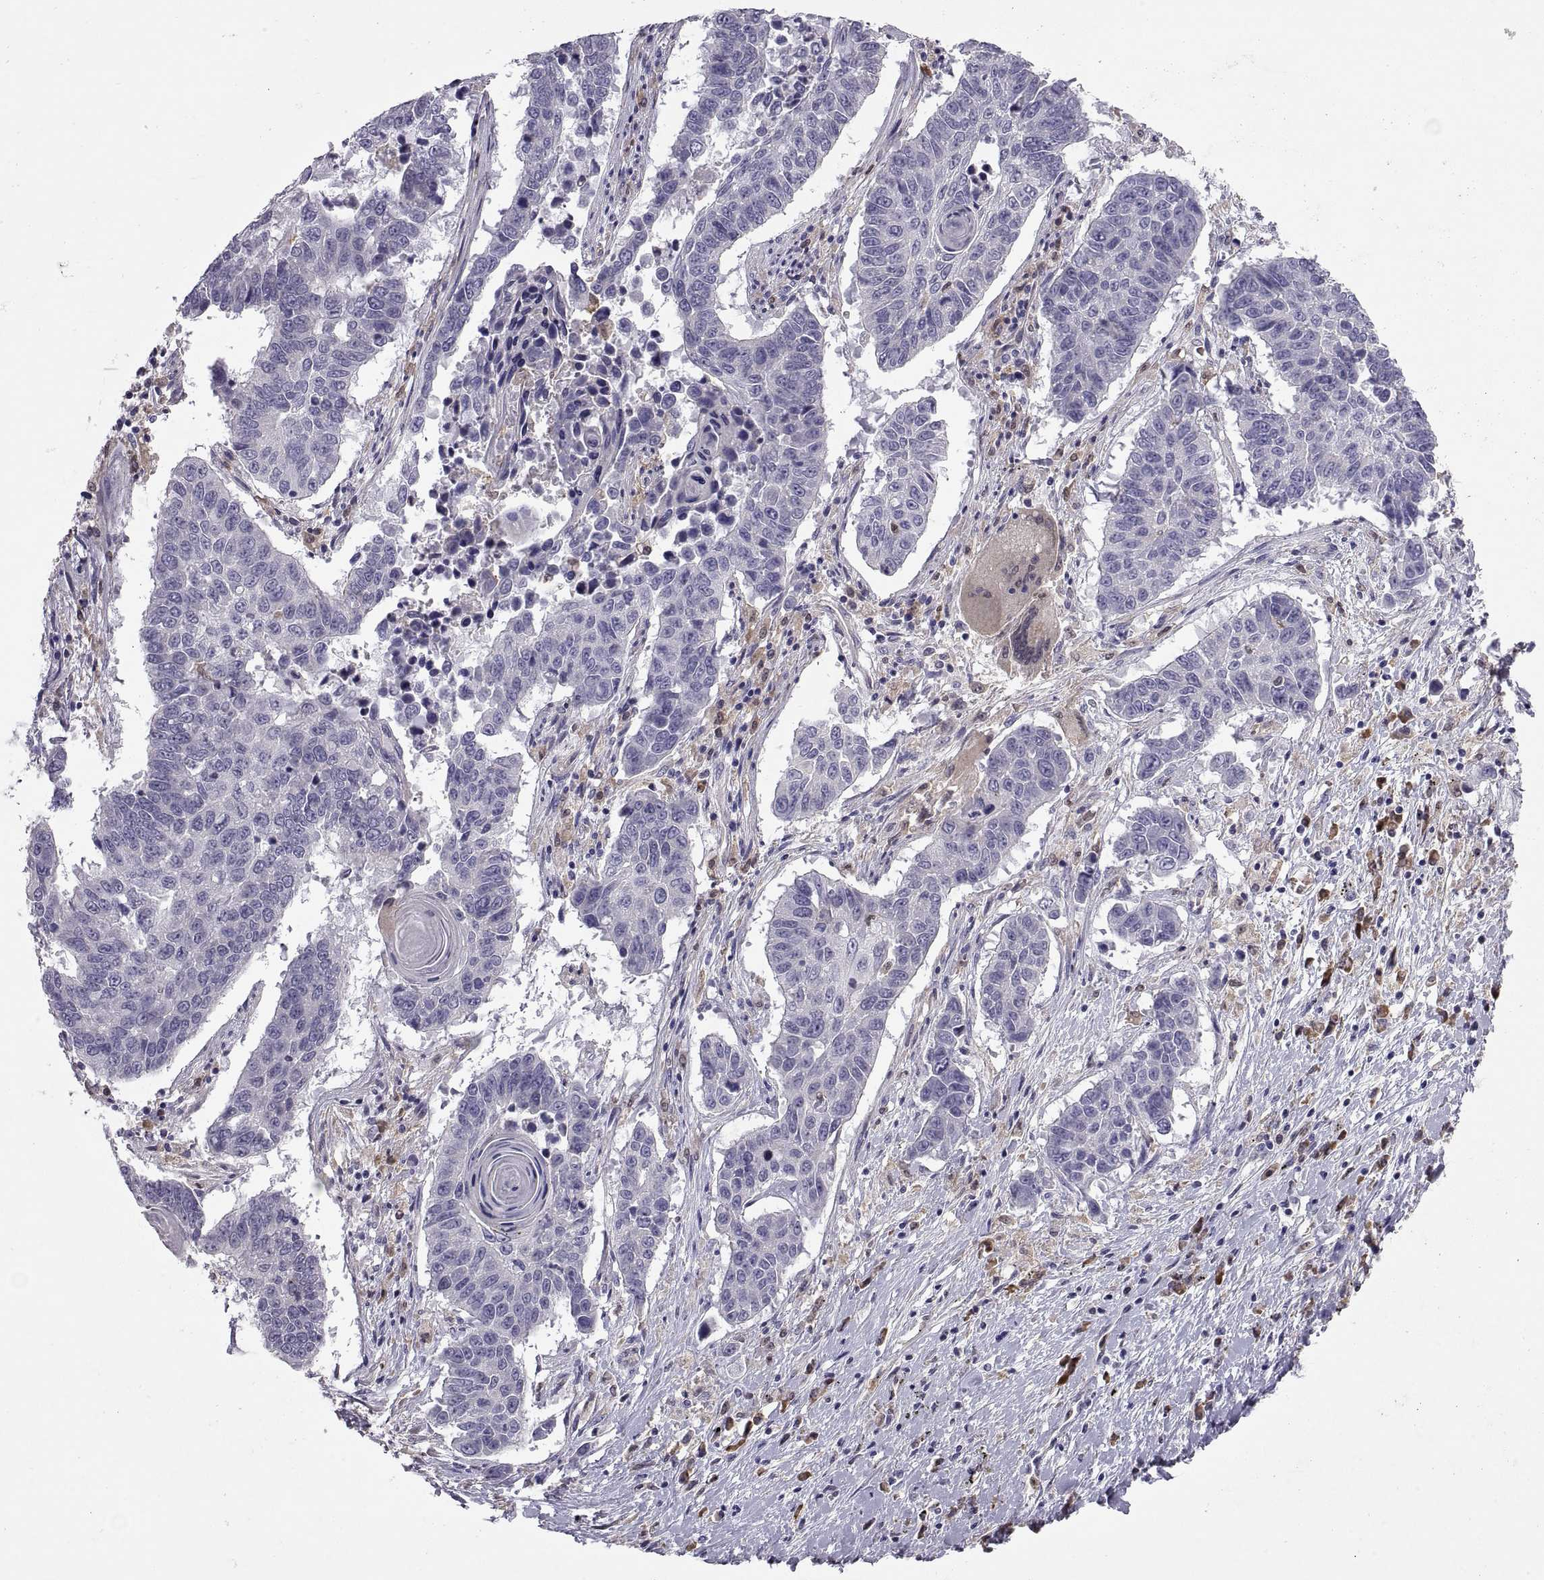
{"staining": {"intensity": "negative", "quantity": "none", "location": "none"}, "tissue": "lung cancer", "cell_type": "Tumor cells", "image_type": "cancer", "snomed": [{"axis": "morphology", "description": "Squamous cell carcinoma, NOS"}, {"axis": "topography", "description": "Lung"}], "caption": "A micrograph of lung cancer stained for a protein demonstrates no brown staining in tumor cells. (DAB (3,3'-diaminobenzidine) IHC visualized using brightfield microscopy, high magnification).", "gene": "DOK3", "patient": {"sex": "male", "age": 73}}